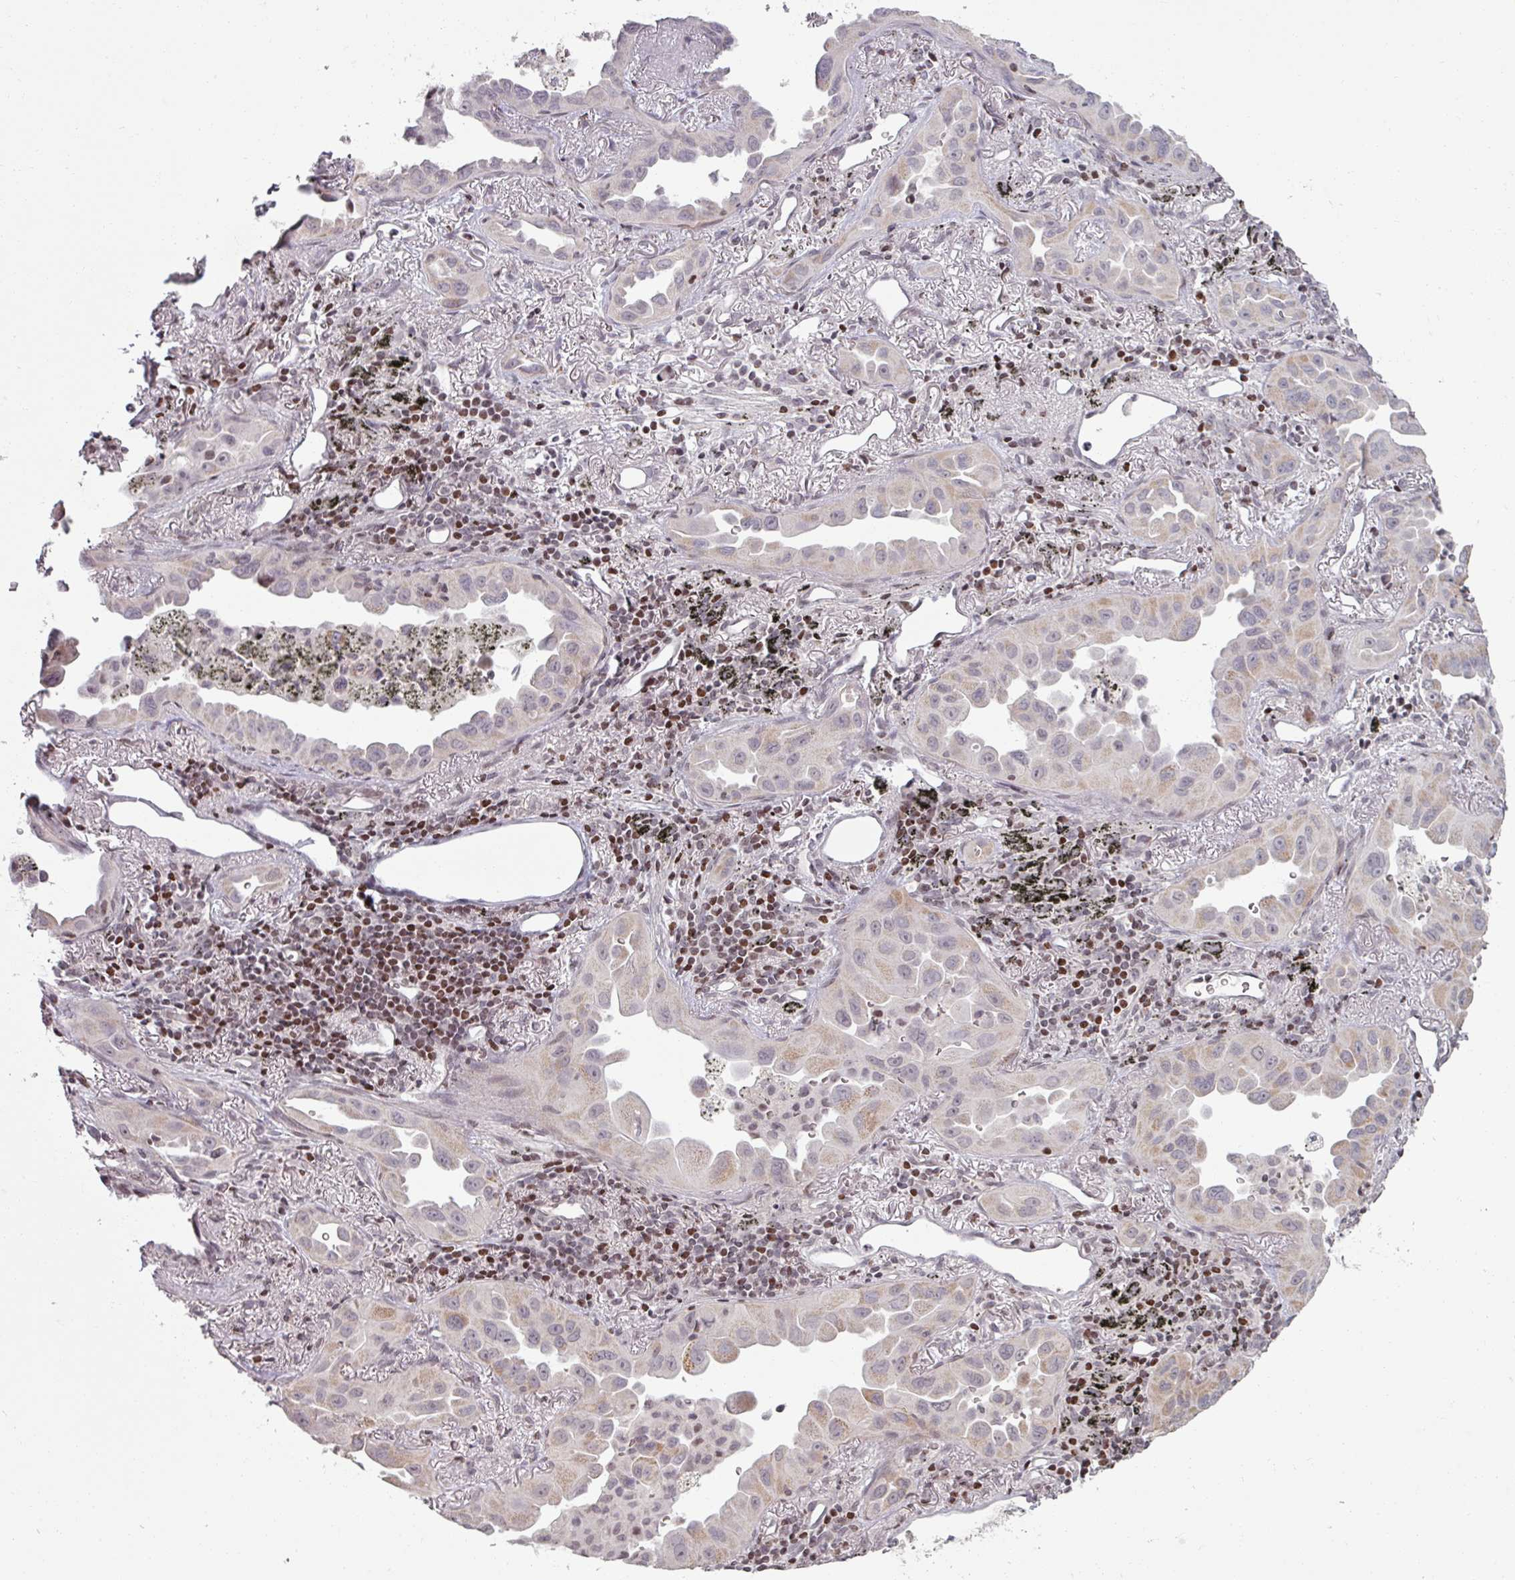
{"staining": {"intensity": "weak", "quantity": "25%-75%", "location": "cytoplasmic/membranous"}, "tissue": "lung cancer", "cell_type": "Tumor cells", "image_type": "cancer", "snomed": [{"axis": "morphology", "description": "Adenocarcinoma, NOS"}, {"axis": "topography", "description": "Lung"}], "caption": "Immunohistochemistry histopathology image of human lung cancer stained for a protein (brown), which displays low levels of weak cytoplasmic/membranous expression in approximately 25%-75% of tumor cells.", "gene": "NCOR1", "patient": {"sex": "male", "age": 68}}